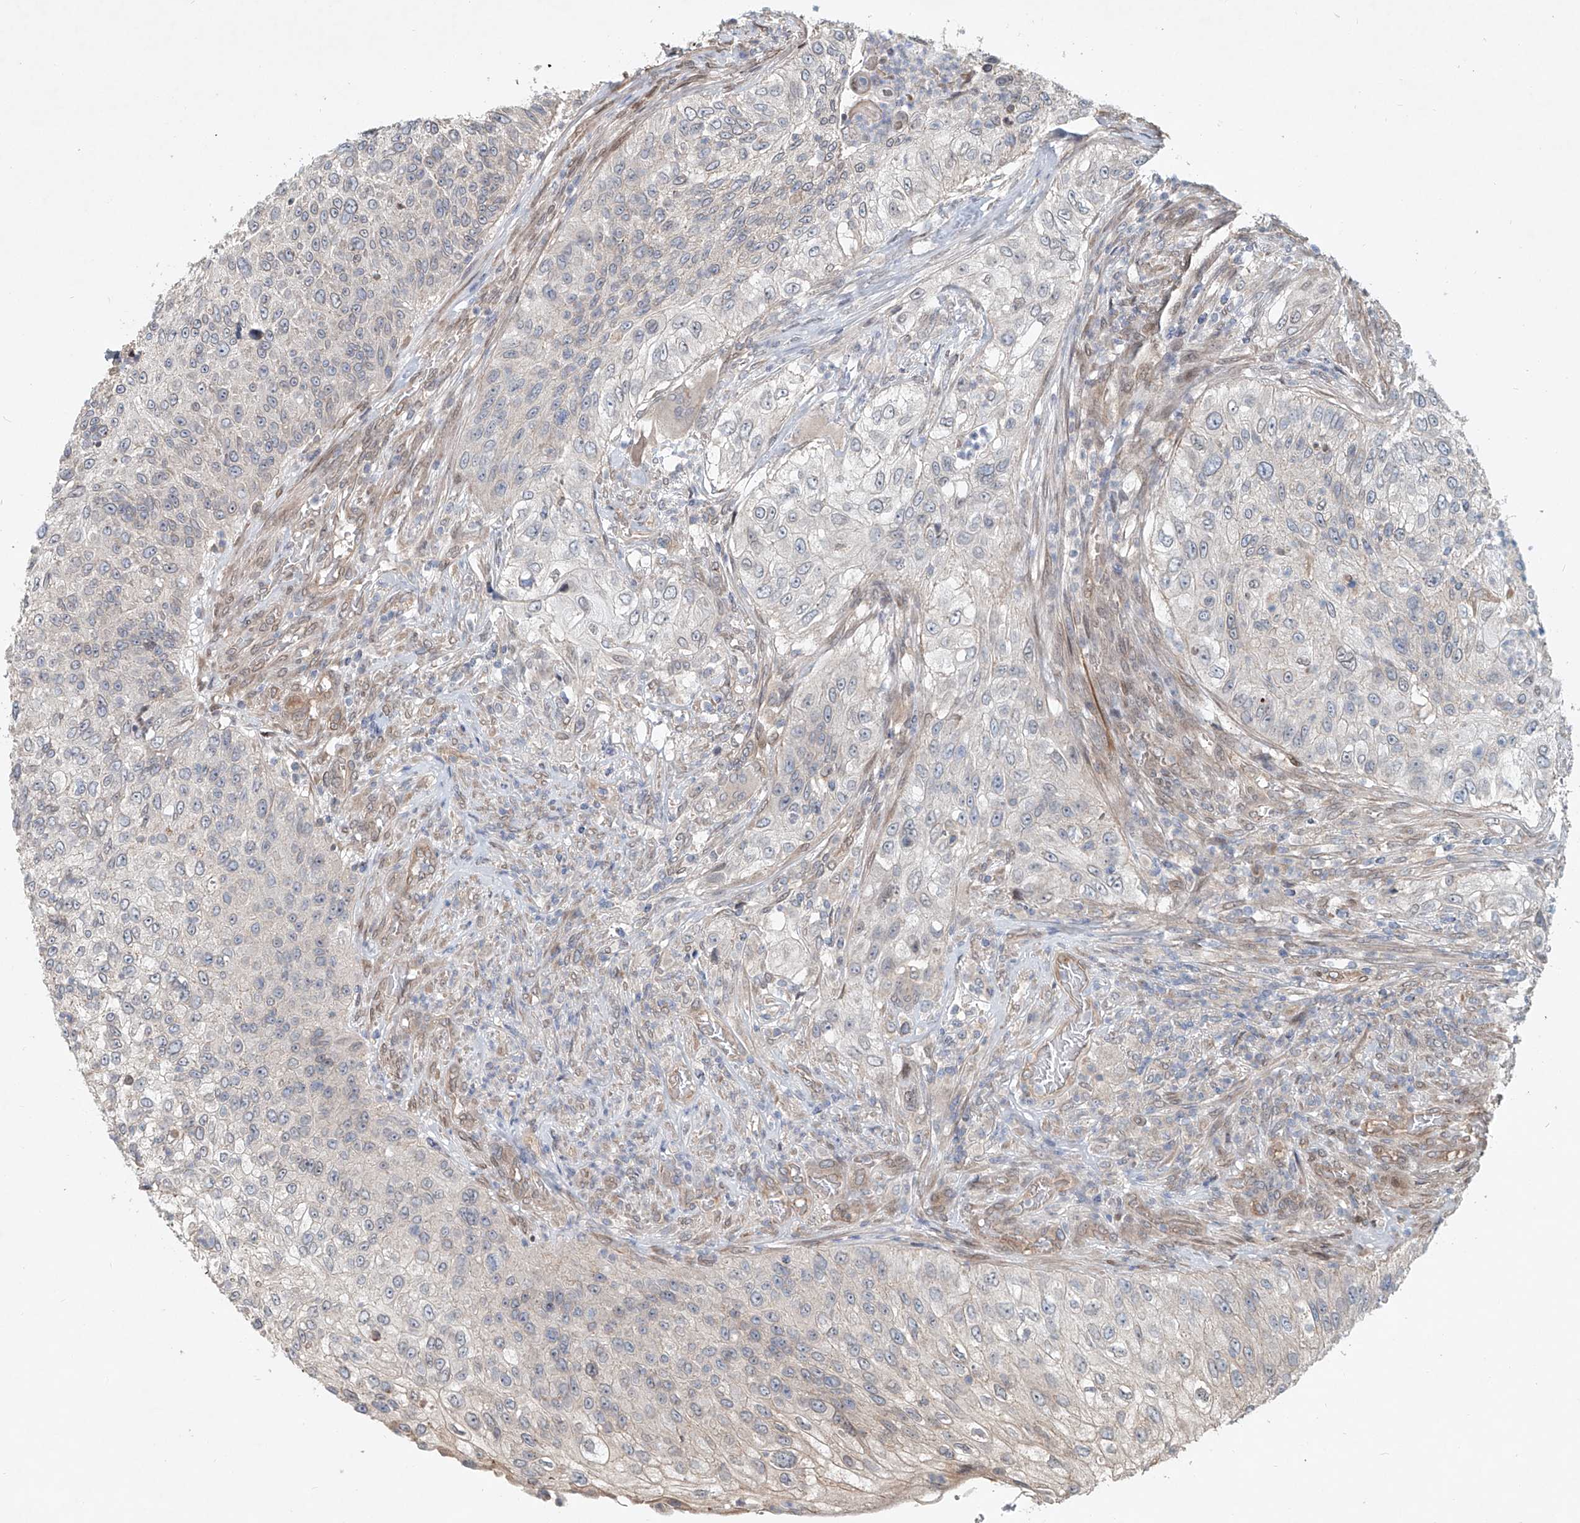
{"staining": {"intensity": "negative", "quantity": "none", "location": "none"}, "tissue": "urothelial cancer", "cell_type": "Tumor cells", "image_type": "cancer", "snomed": [{"axis": "morphology", "description": "Urothelial carcinoma, High grade"}, {"axis": "topography", "description": "Urinary bladder"}], "caption": "An immunohistochemistry histopathology image of high-grade urothelial carcinoma is shown. There is no staining in tumor cells of high-grade urothelial carcinoma.", "gene": "SASH1", "patient": {"sex": "female", "age": 60}}